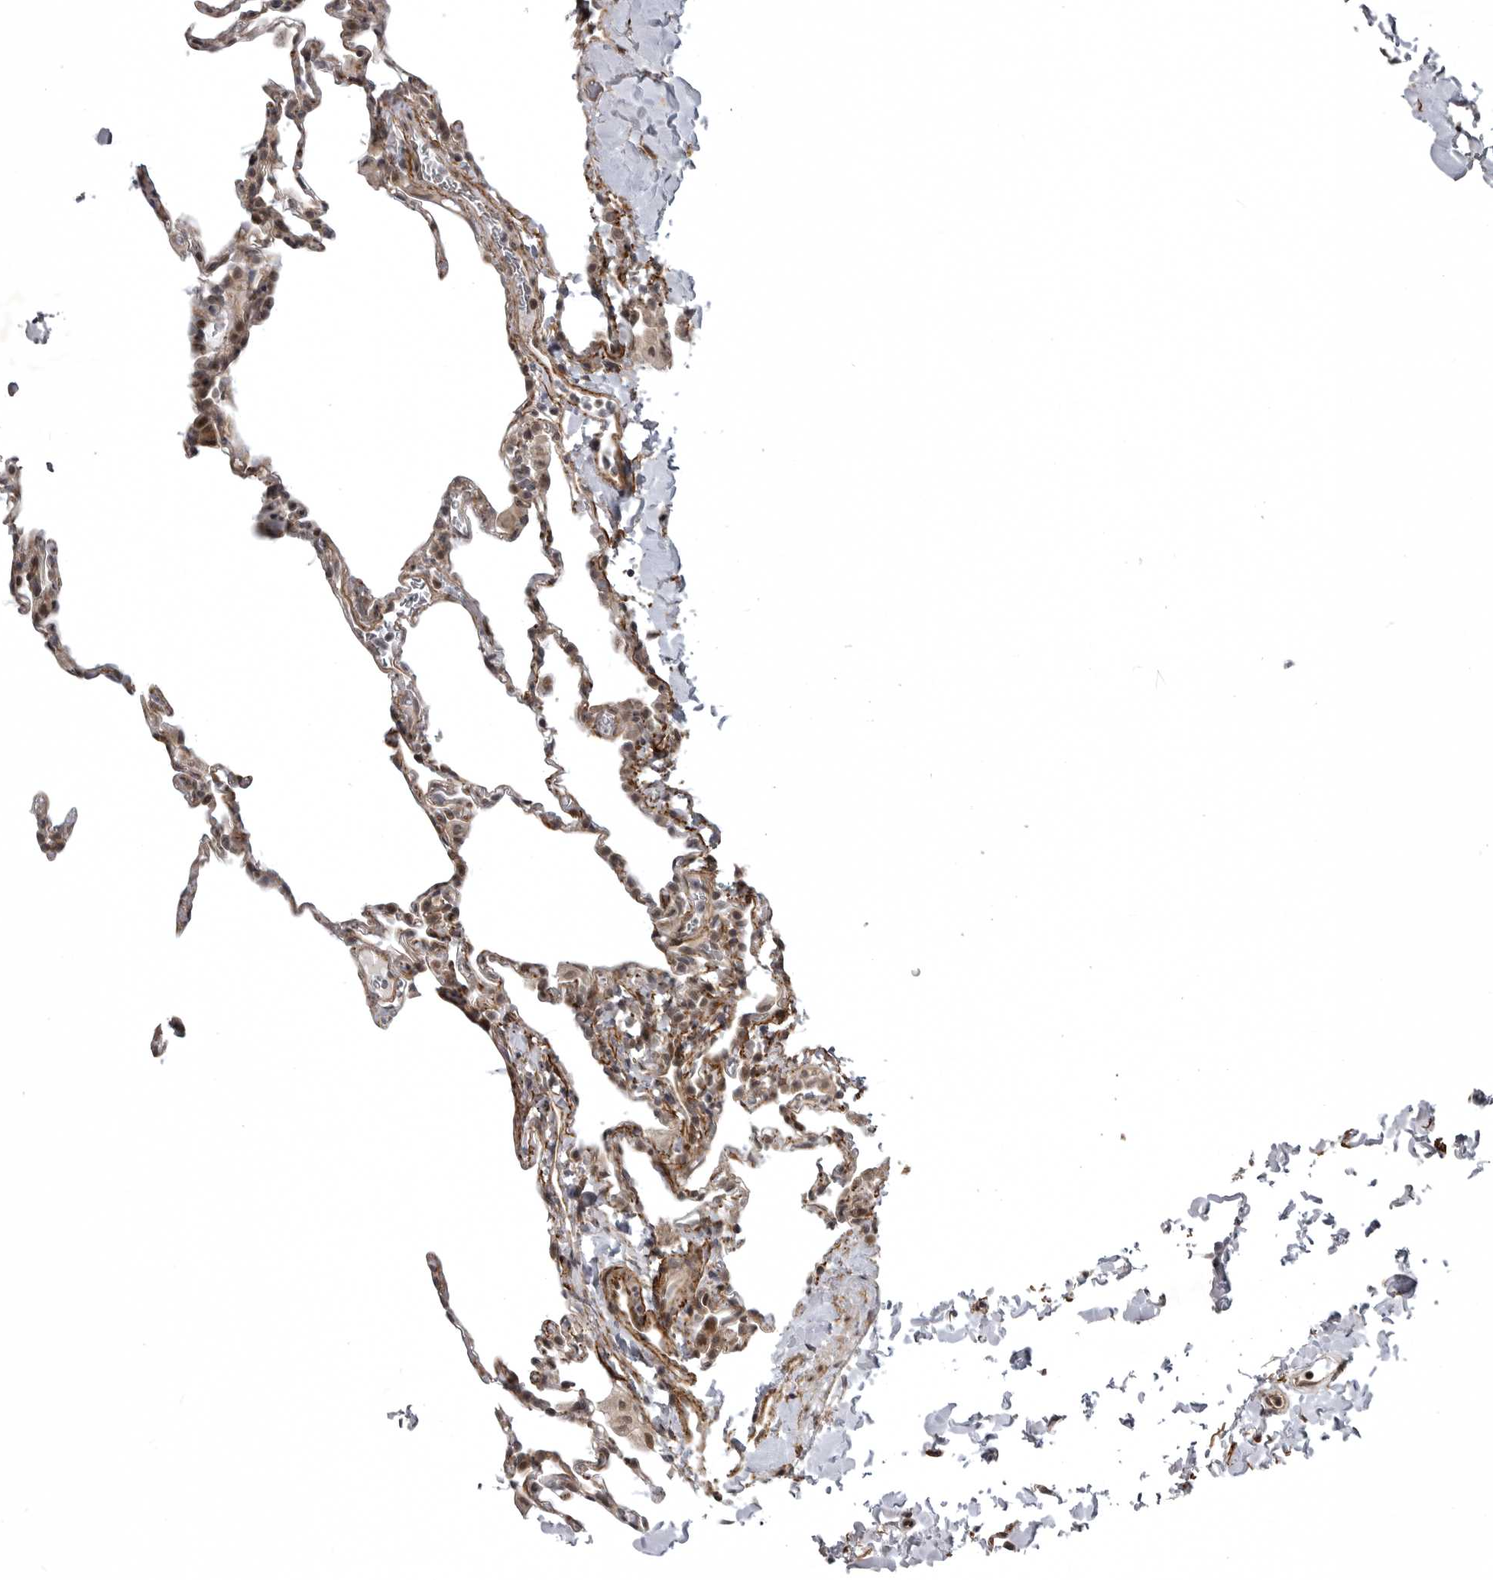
{"staining": {"intensity": "moderate", "quantity": "25%-75%", "location": "cytoplasmic/membranous,nuclear"}, "tissue": "lung", "cell_type": "Alveolar cells", "image_type": "normal", "snomed": [{"axis": "morphology", "description": "Normal tissue, NOS"}, {"axis": "topography", "description": "Lung"}], "caption": "DAB (3,3'-diaminobenzidine) immunohistochemical staining of benign human lung shows moderate cytoplasmic/membranous,nuclear protein staining in about 25%-75% of alveolar cells.", "gene": "SNX16", "patient": {"sex": "male", "age": 20}}